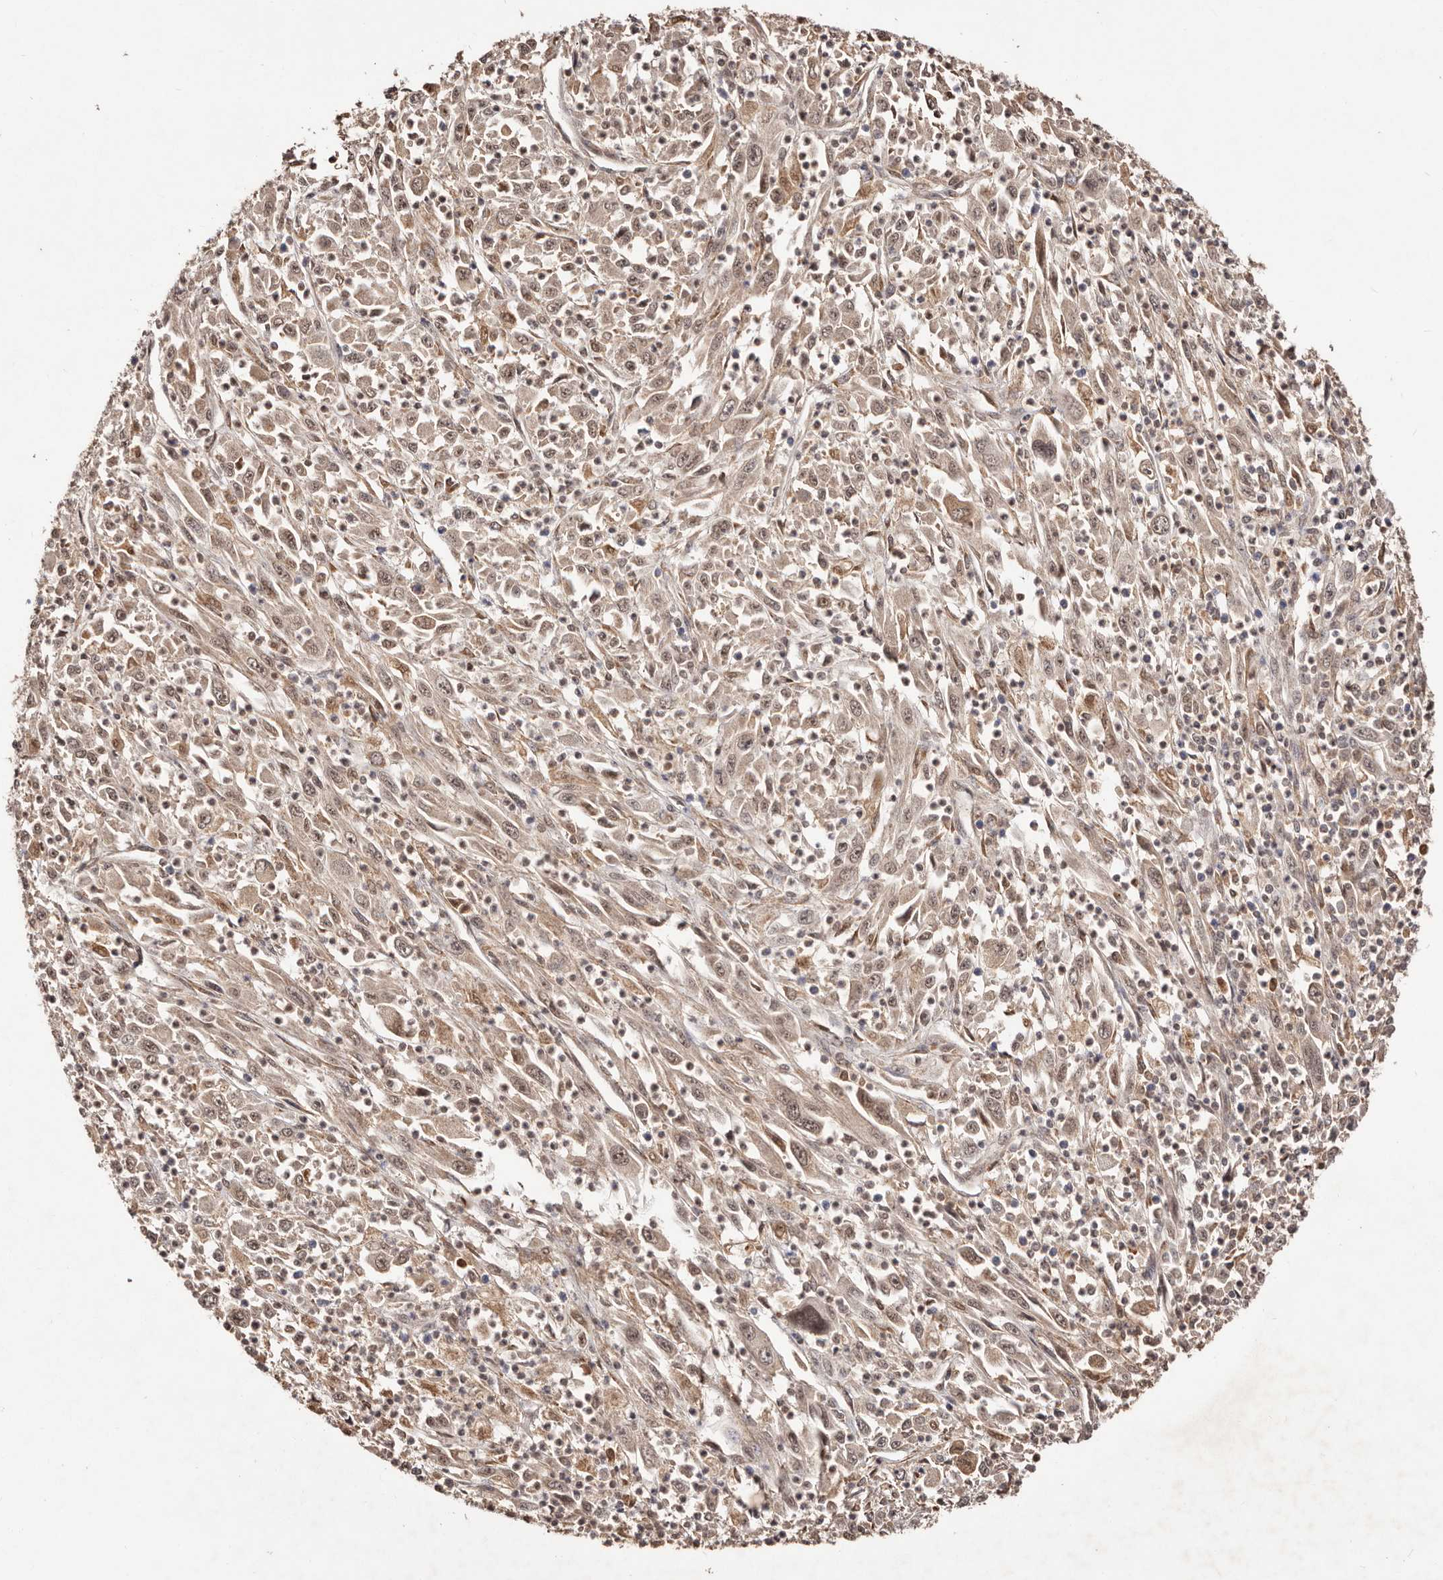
{"staining": {"intensity": "weak", "quantity": ">75%", "location": "cytoplasmic/membranous,nuclear"}, "tissue": "melanoma", "cell_type": "Tumor cells", "image_type": "cancer", "snomed": [{"axis": "morphology", "description": "Malignant melanoma, Metastatic site"}, {"axis": "topography", "description": "Skin"}], "caption": "Immunohistochemical staining of human melanoma exhibits low levels of weak cytoplasmic/membranous and nuclear protein expression in approximately >75% of tumor cells.", "gene": "BICRAL", "patient": {"sex": "female", "age": 56}}